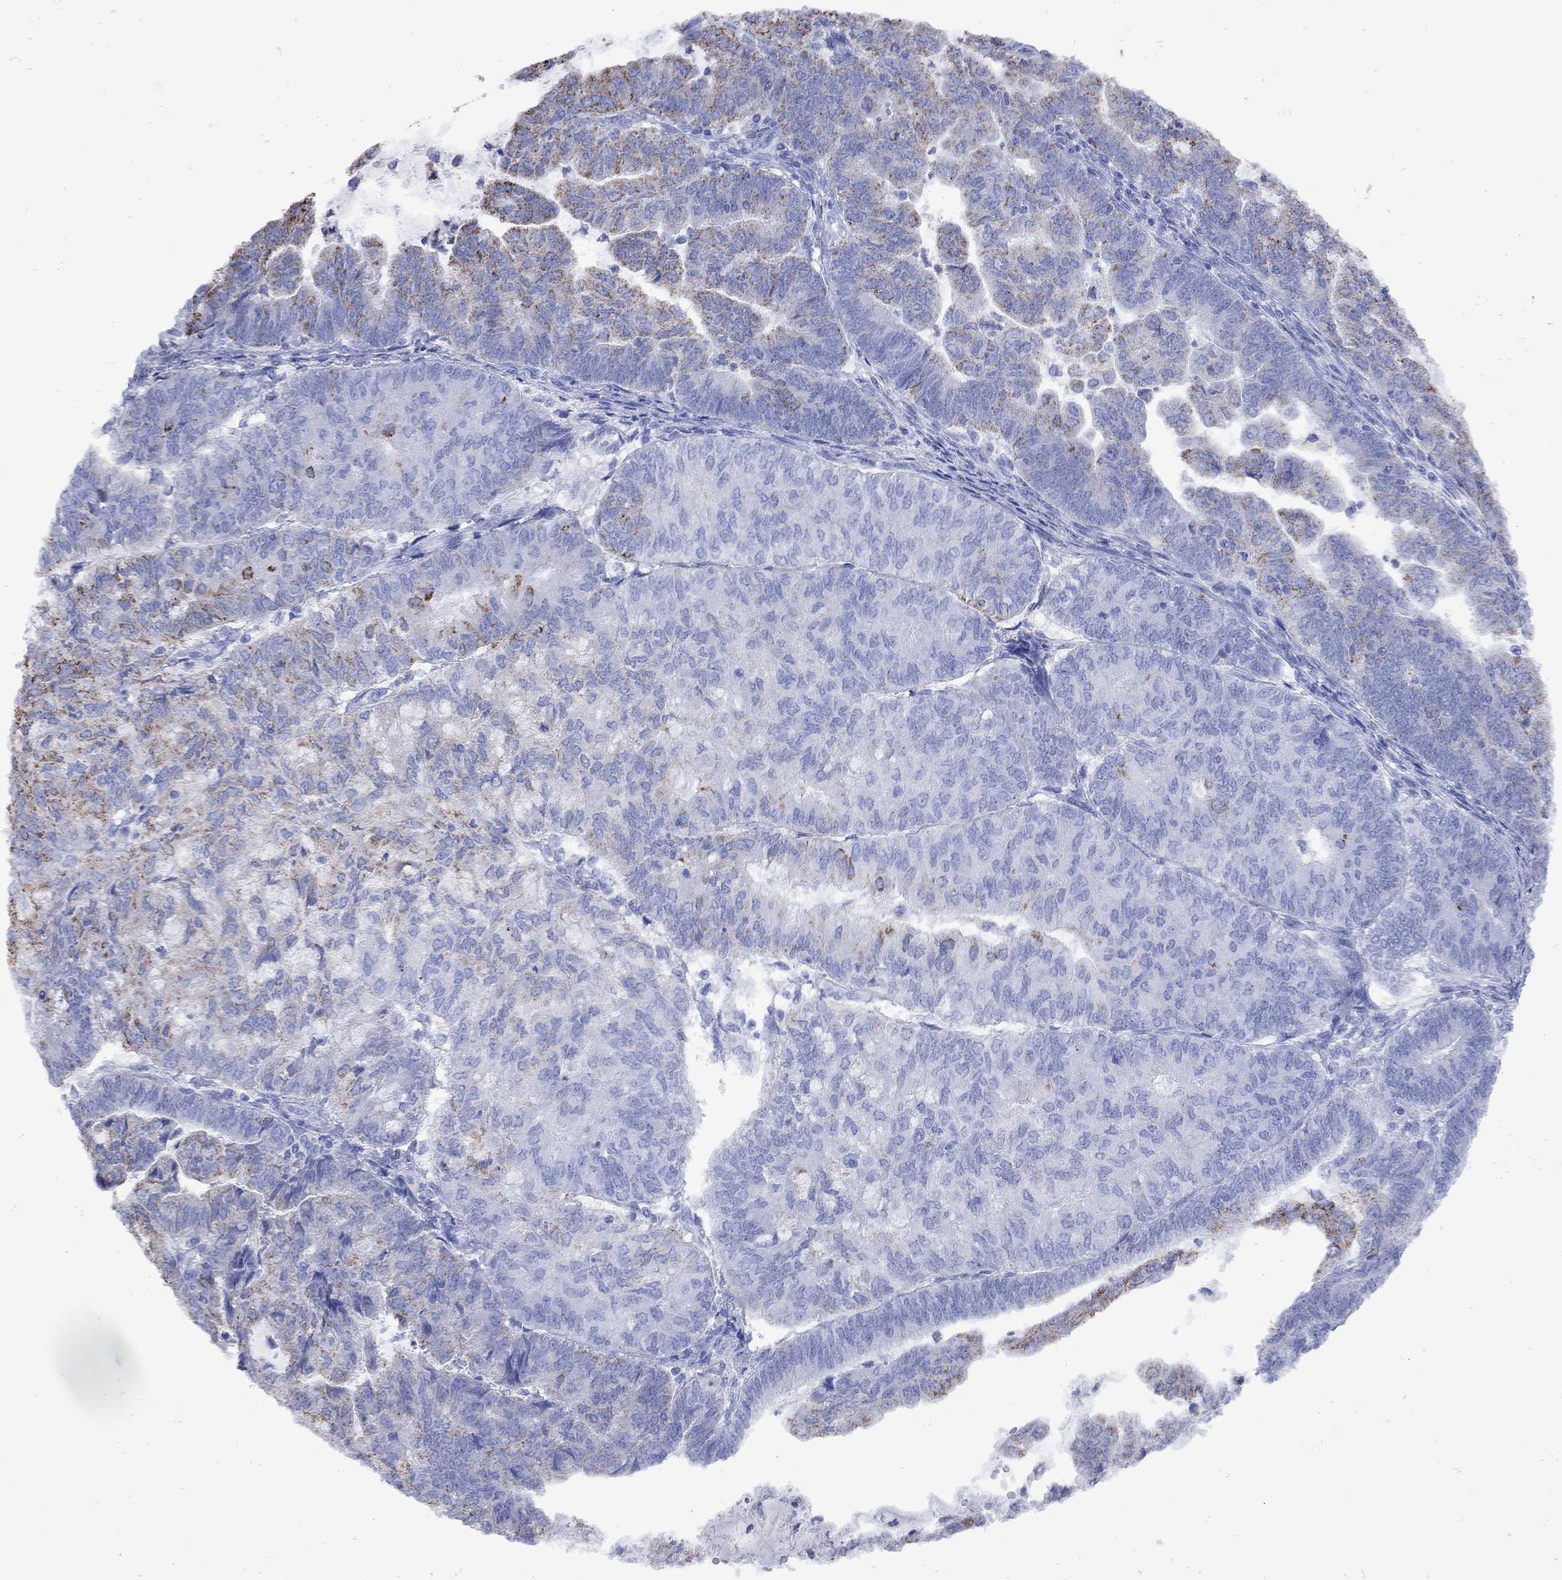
{"staining": {"intensity": "strong", "quantity": "<25%", "location": "cytoplasmic/membranous"}, "tissue": "endometrial cancer", "cell_type": "Tumor cells", "image_type": "cancer", "snomed": [{"axis": "morphology", "description": "Adenocarcinoma, NOS"}, {"axis": "topography", "description": "Endometrium"}], "caption": "Endometrial cancer stained with a protein marker exhibits strong staining in tumor cells.", "gene": "SESTD1", "patient": {"sex": "female", "age": 82}}